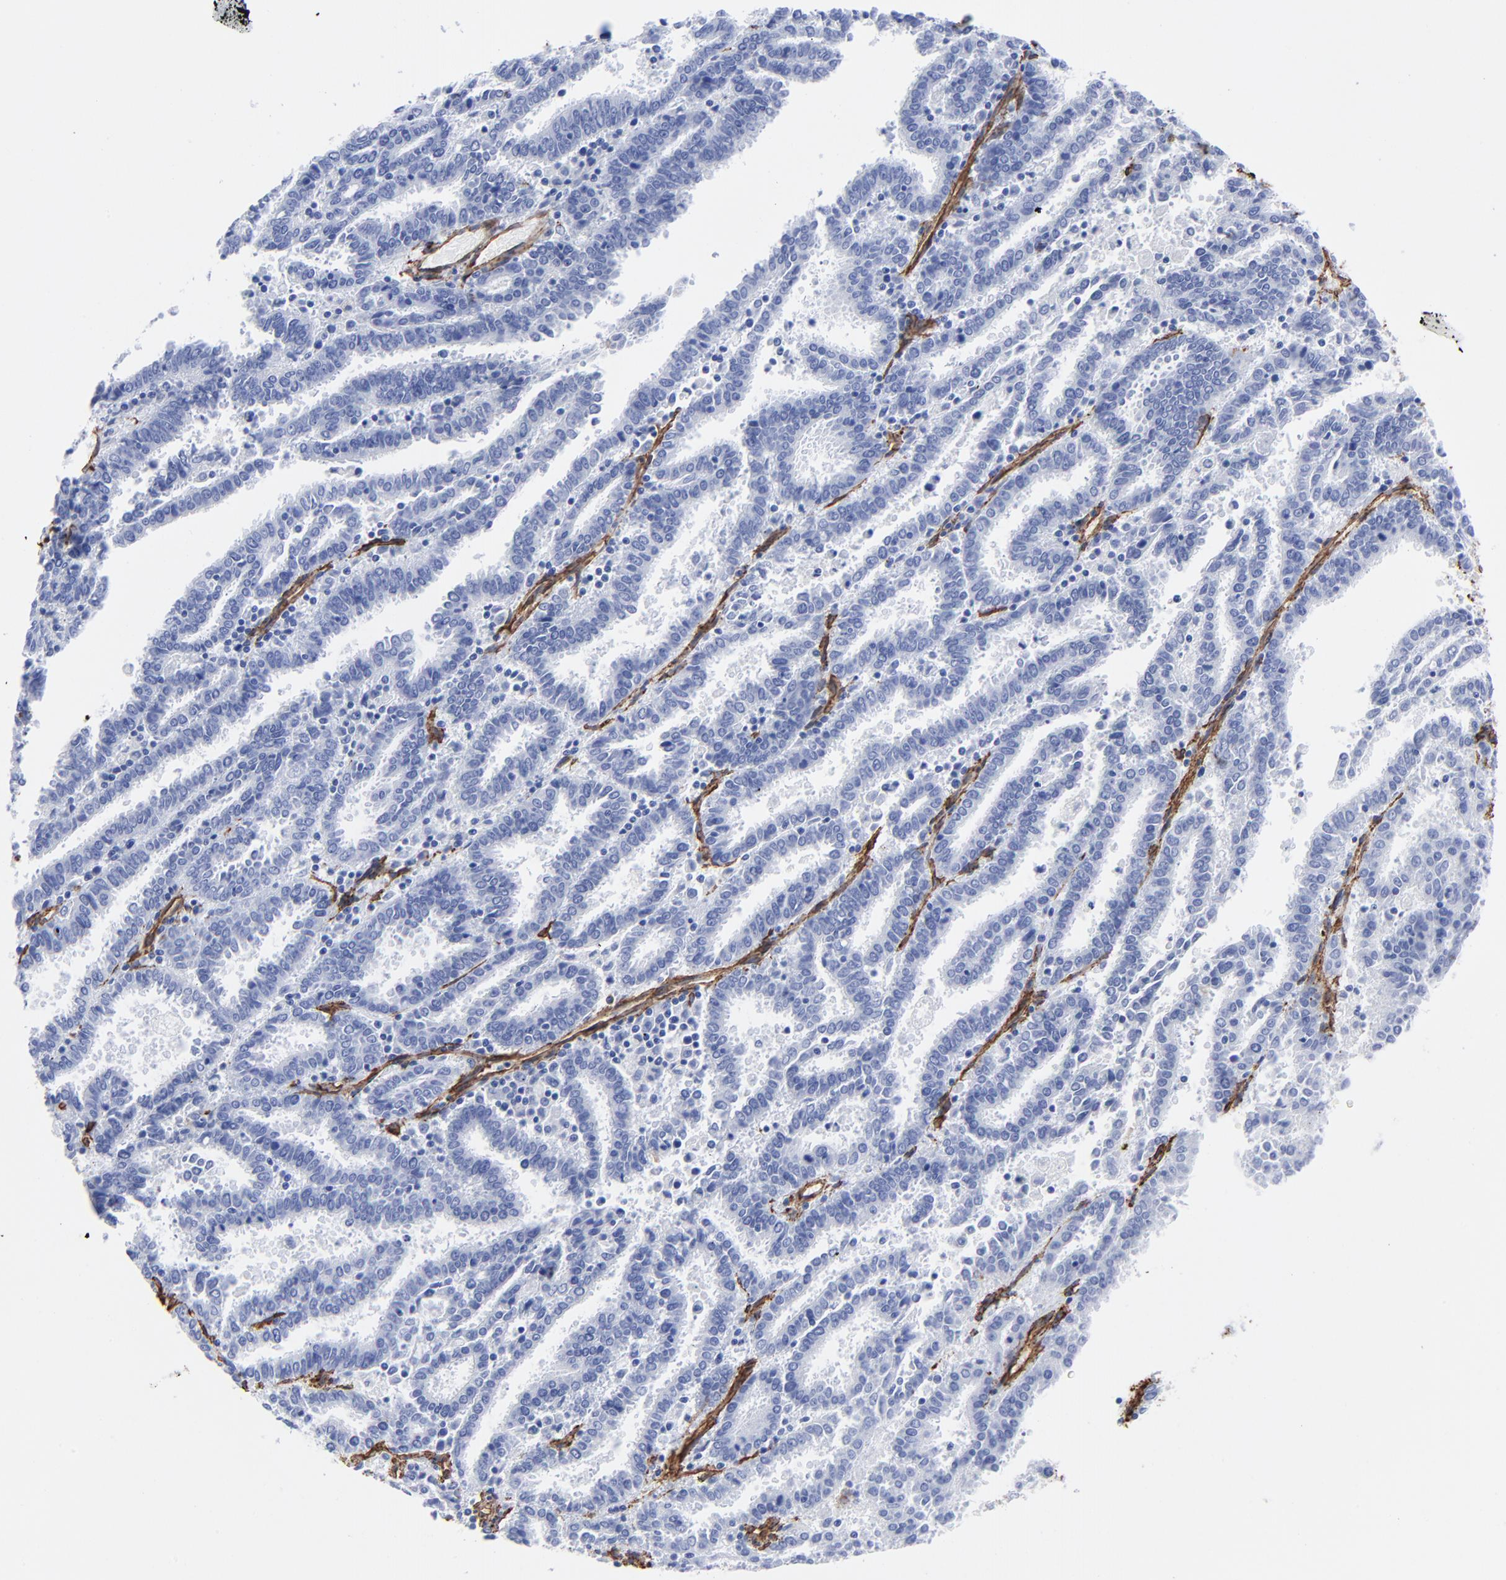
{"staining": {"intensity": "negative", "quantity": "none", "location": "none"}, "tissue": "endometrial cancer", "cell_type": "Tumor cells", "image_type": "cancer", "snomed": [{"axis": "morphology", "description": "Adenocarcinoma, NOS"}, {"axis": "topography", "description": "Uterus"}], "caption": "An image of adenocarcinoma (endometrial) stained for a protein shows no brown staining in tumor cells.", "gene": "CAV1", "patient": {"sex": "female", "age": 83}}